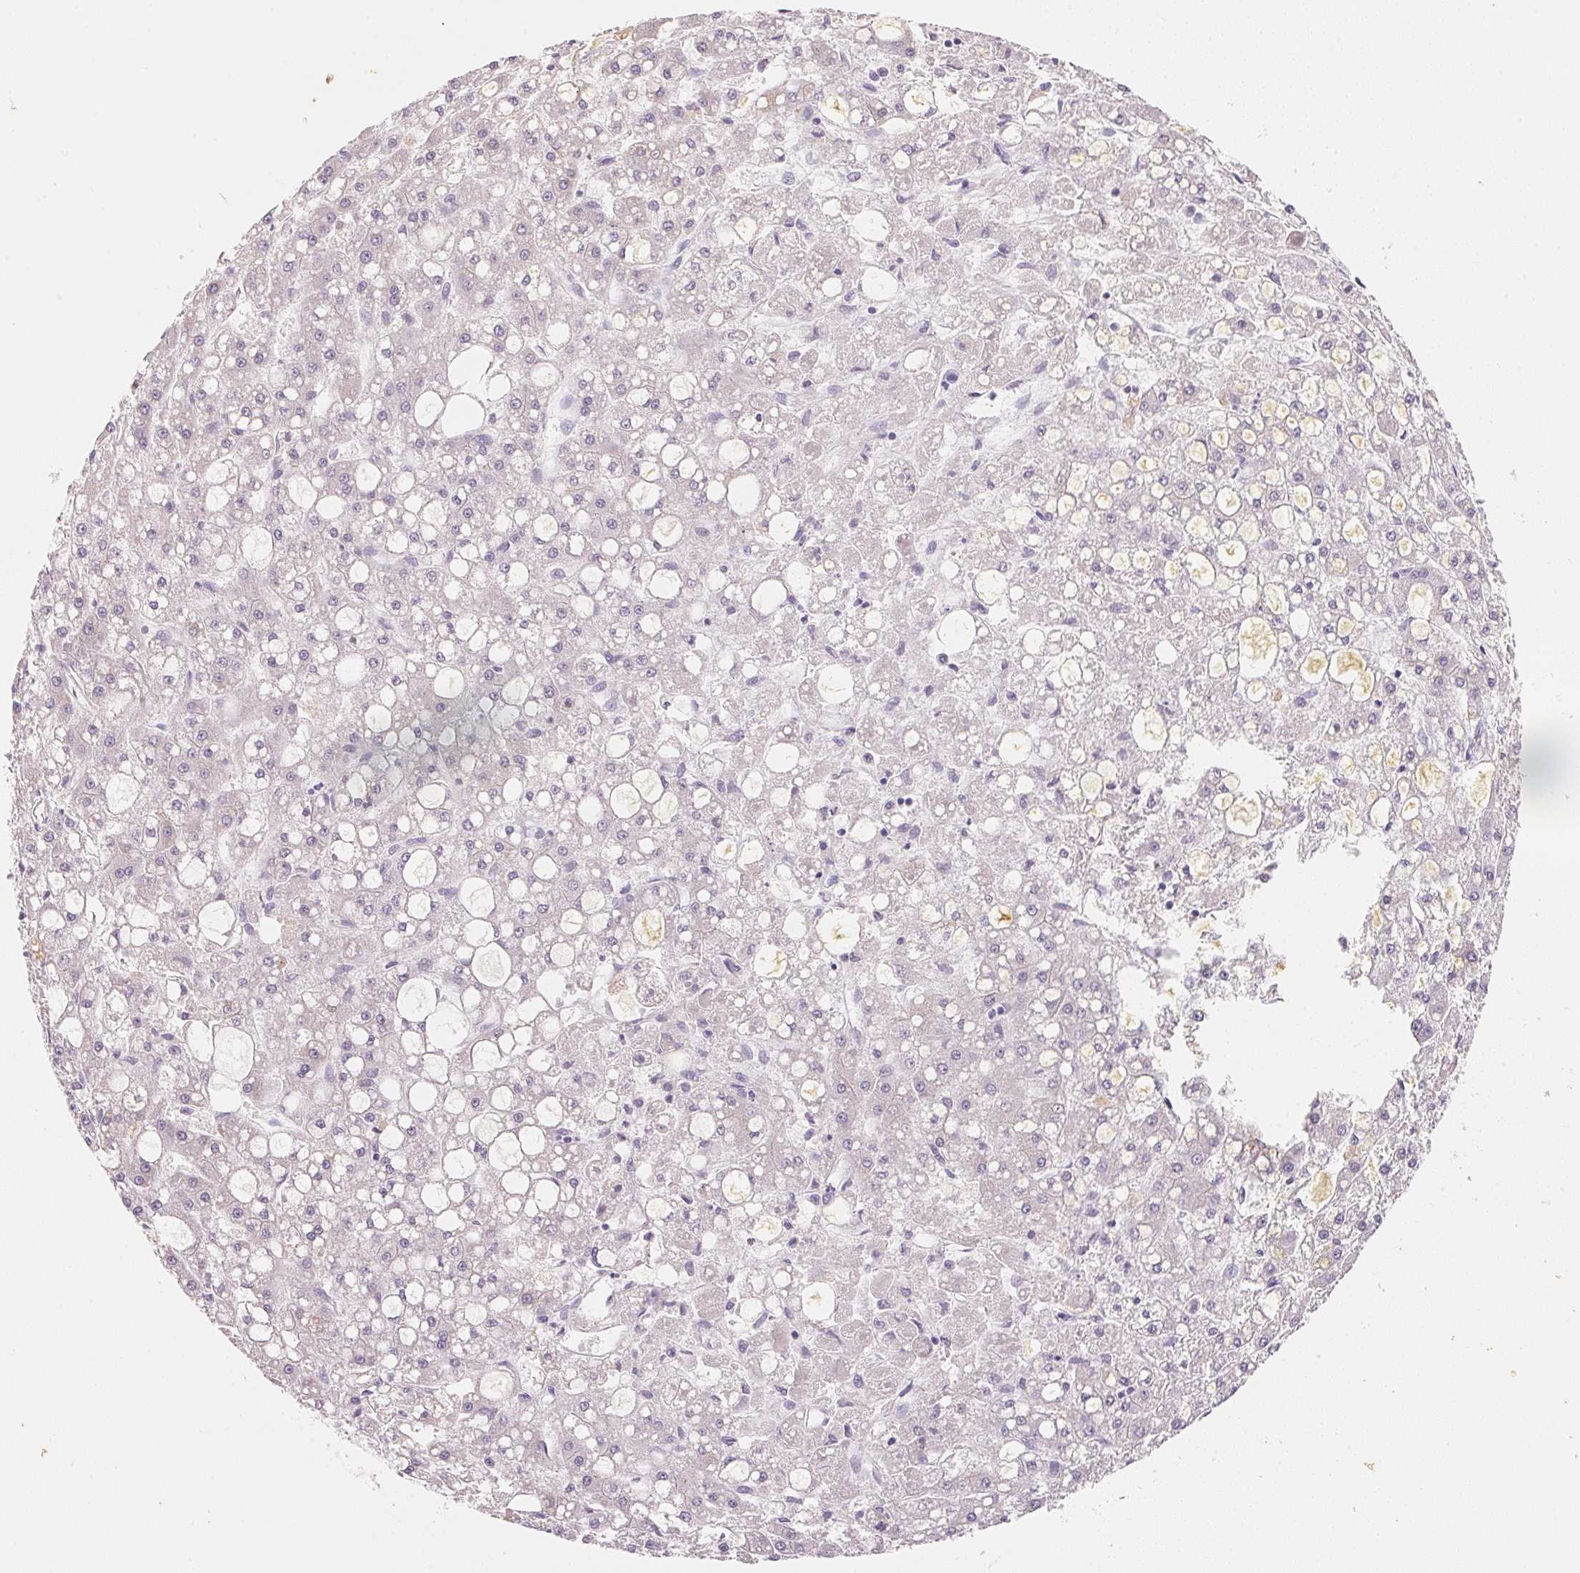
{"staining": {"intensity": "negative", "quantity": "none", "location": "none"}, "tissue": "liver cancer", "cell_type": "Tumor cells", "image_type": "cancer", "snomed": [{"axis": "morphology", "description": "Carcinoma, Hepatocellular, NOS"}, {"axis": "topography", "description": "Liver"}], "caption": "This histopathology image is of liver hepatocellular carcinoma stained with IHC to label a protein in brown with the nuclei are counter-stained blue. There is no staining in tumor cells.", "gene": "MCOLN3", "patient": {"sex": "male", "age": 67}}